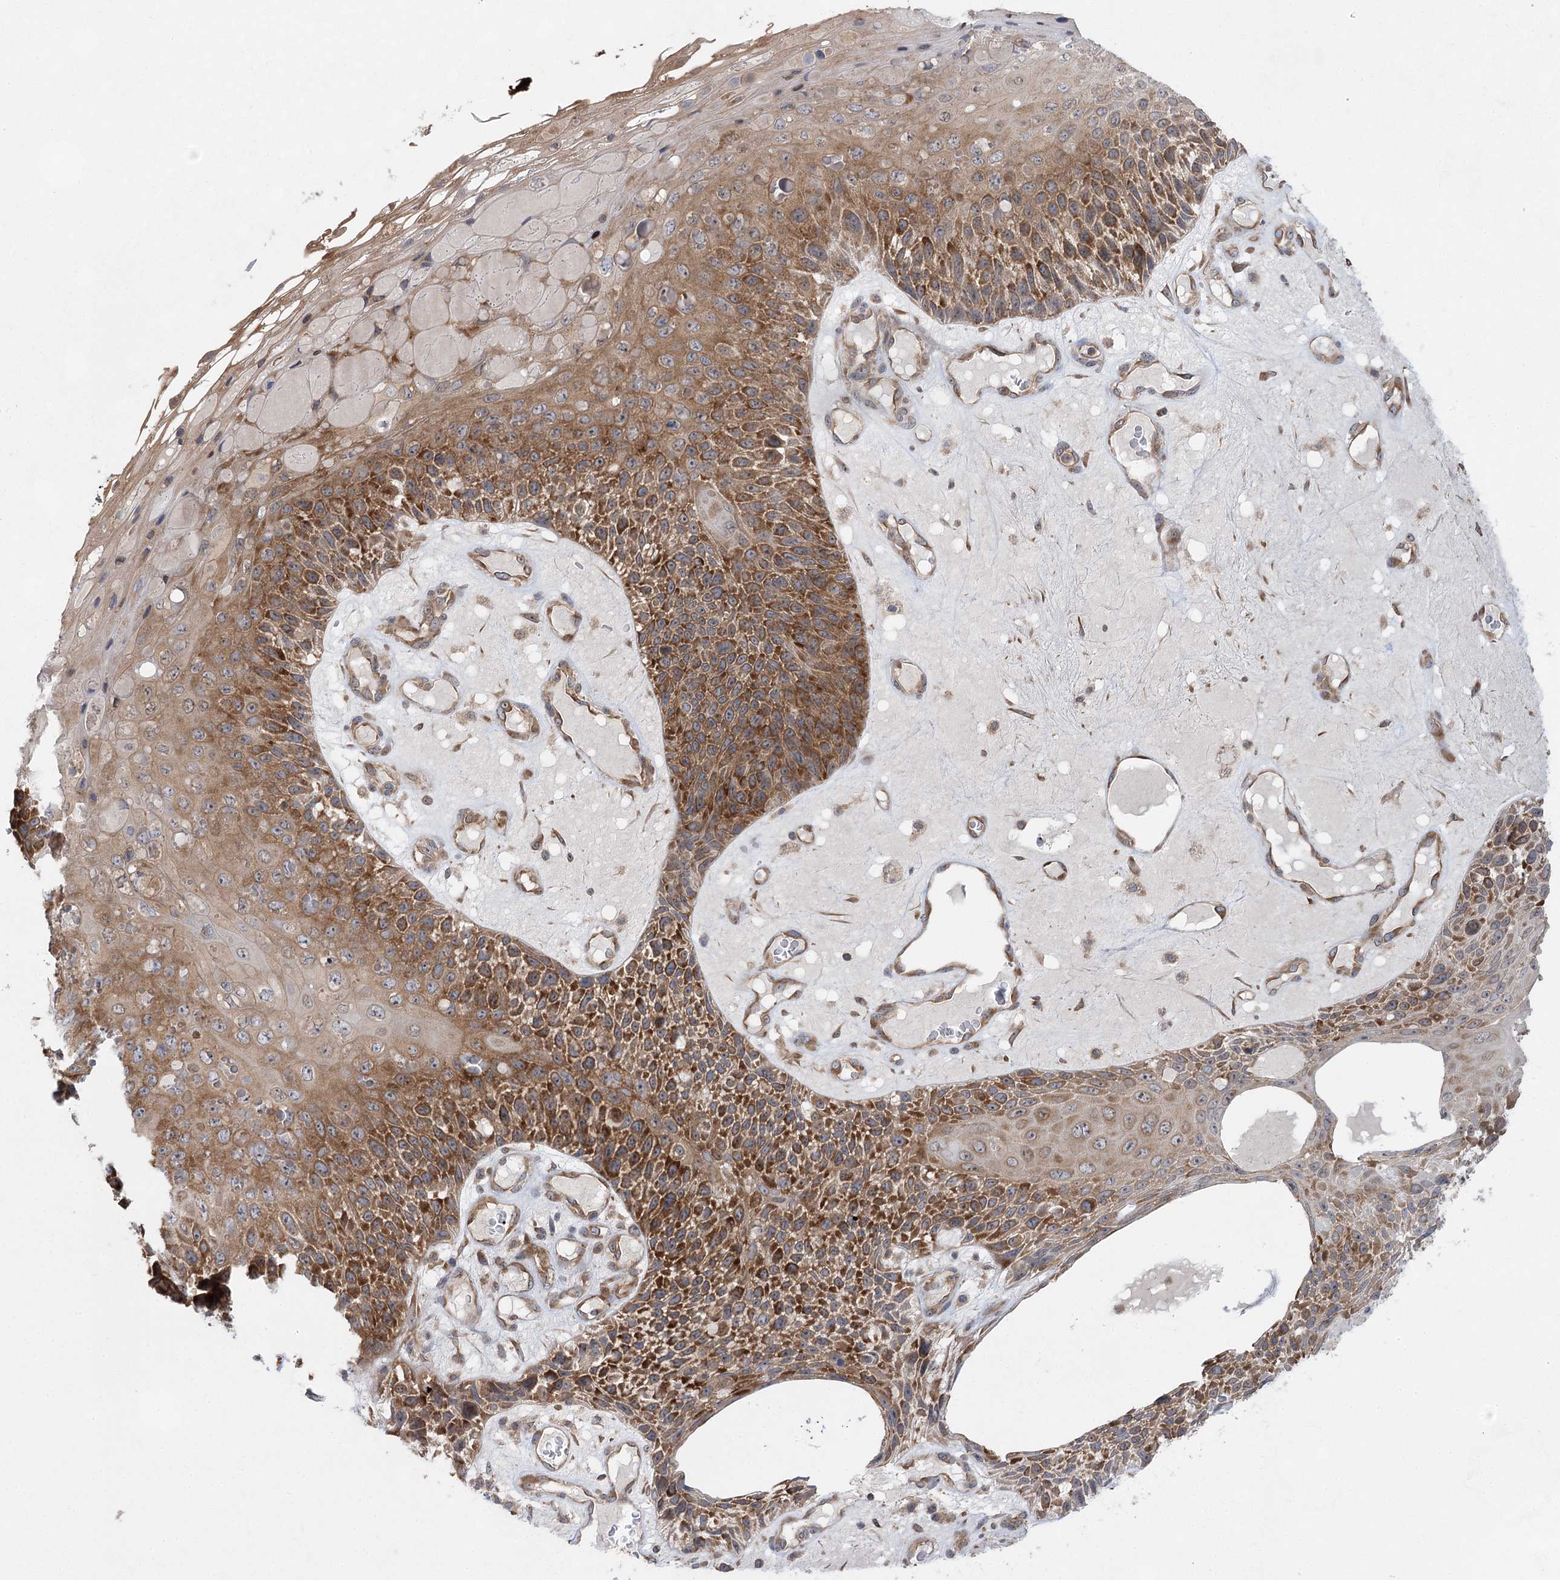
{"staining": {"intensity": "moderate", "quantity": ">75%", "location": "cytoplasmic/membranous"}, "tissue": "skin cancer", "cell_type": "Tumor cells", "image_type": "cancer", "snomed": [{"axis": "morphology", "description": "Squamous cell carcinoma, NOS"}, {"axis": "topography", "description": "Skin"}], "caption": "Skin cancer stained with a protein marker reveals moderate staining in tumor cells.", "gene": "EIF3A", "patient": {"sex": "female", "age": 88}}